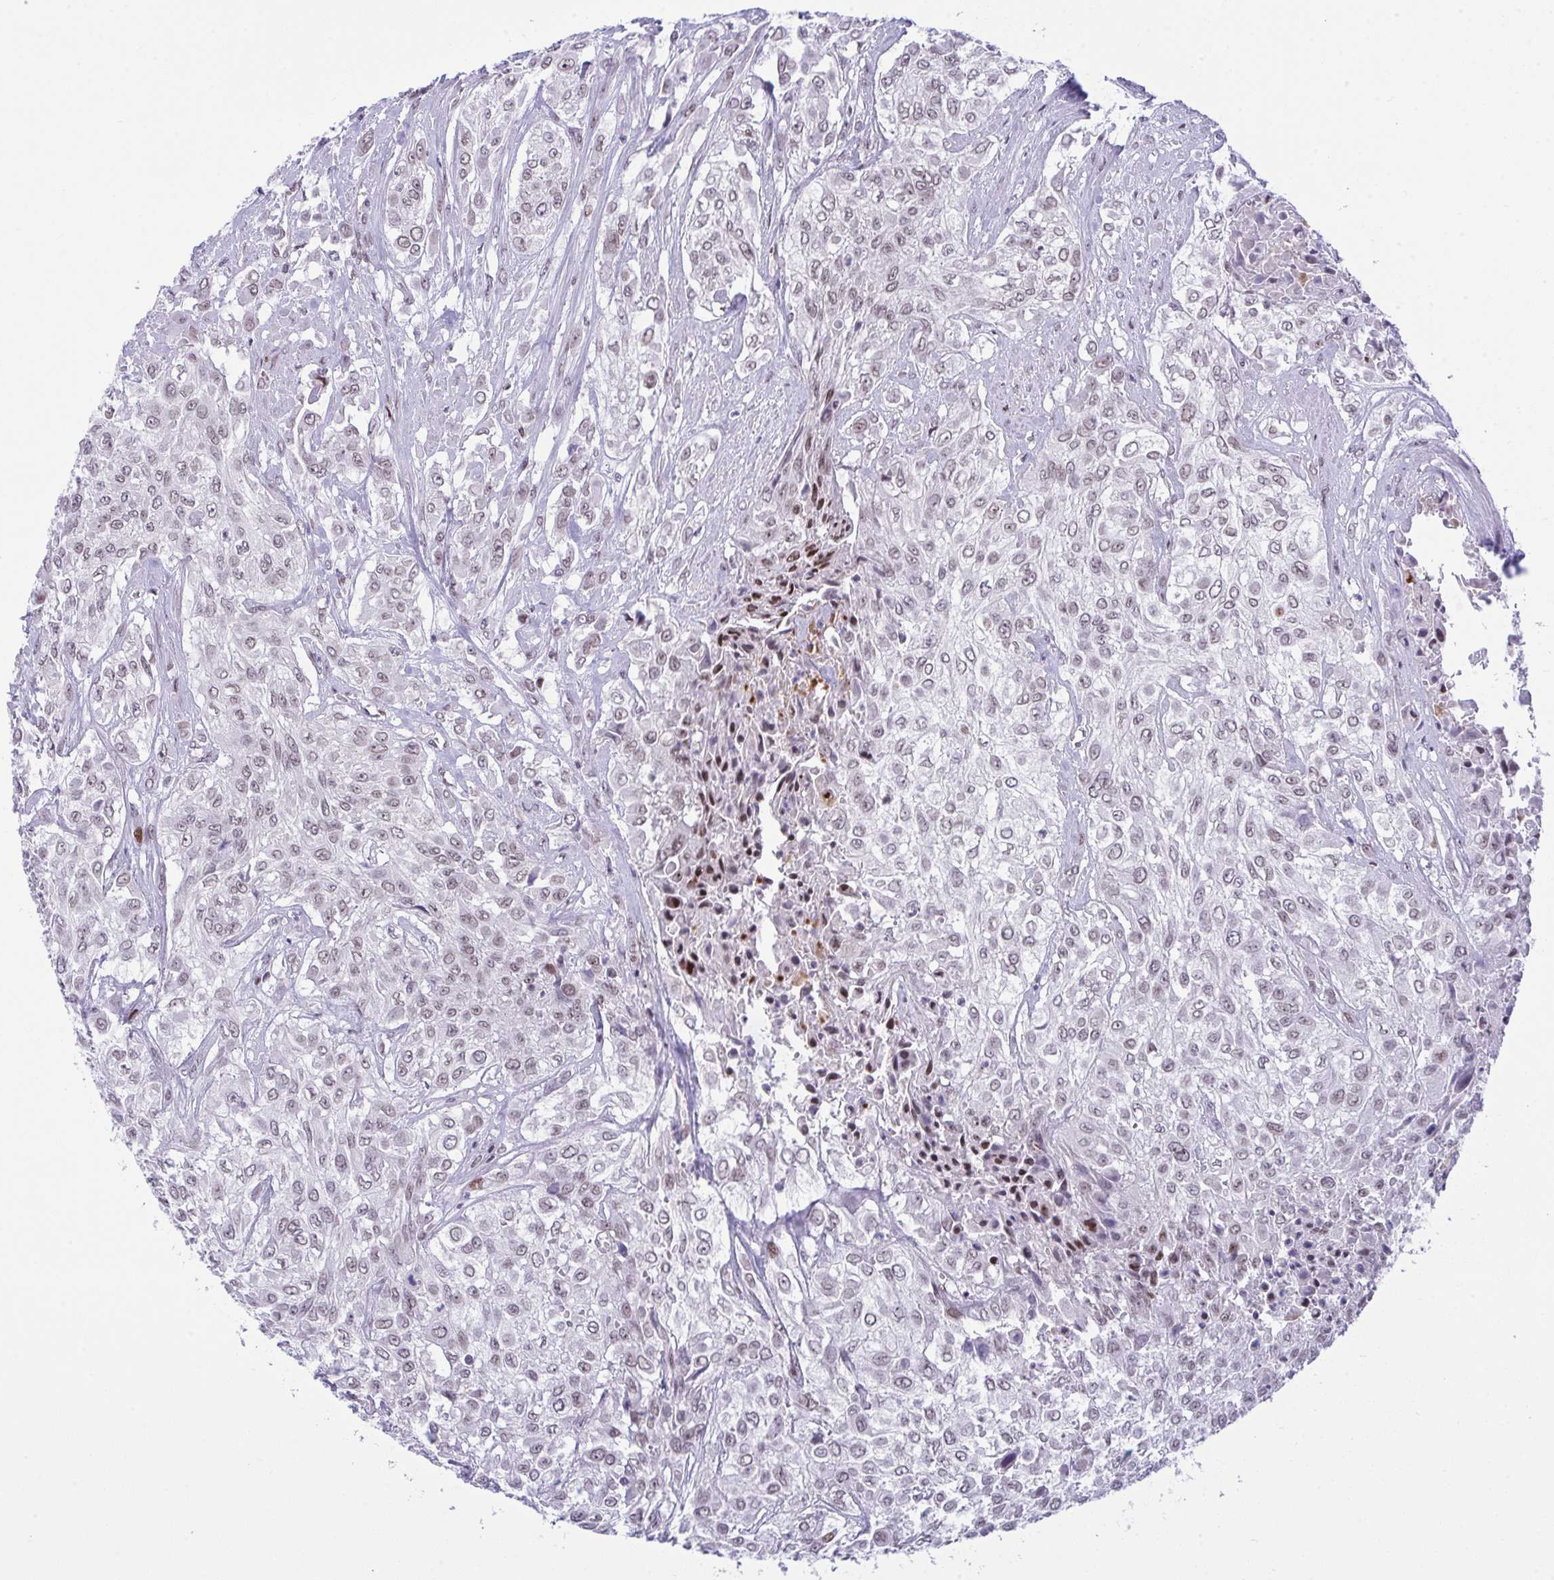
{"staining": {"intensity": "weak", "quantity": "25%-75%", "location": "nuclear"}, "tissue": "urothelial cancer", "cell_type": "Tumor cells", "image_type": "cancer", "snomed": [{"axis": "morphology", "description": "Urothelial carcinoma, High grade"}, {"axis": "topography", "description": "Urinary bladder"}], "caption": "Immunohistochemical staining of human high-grade urothelial carcinoma displays low levels of weak nuclear positivity in approximately 25%-75% of tumor cells.", "gene": "ZFHX3", "patient": {"sex": "male", "age": 57}}